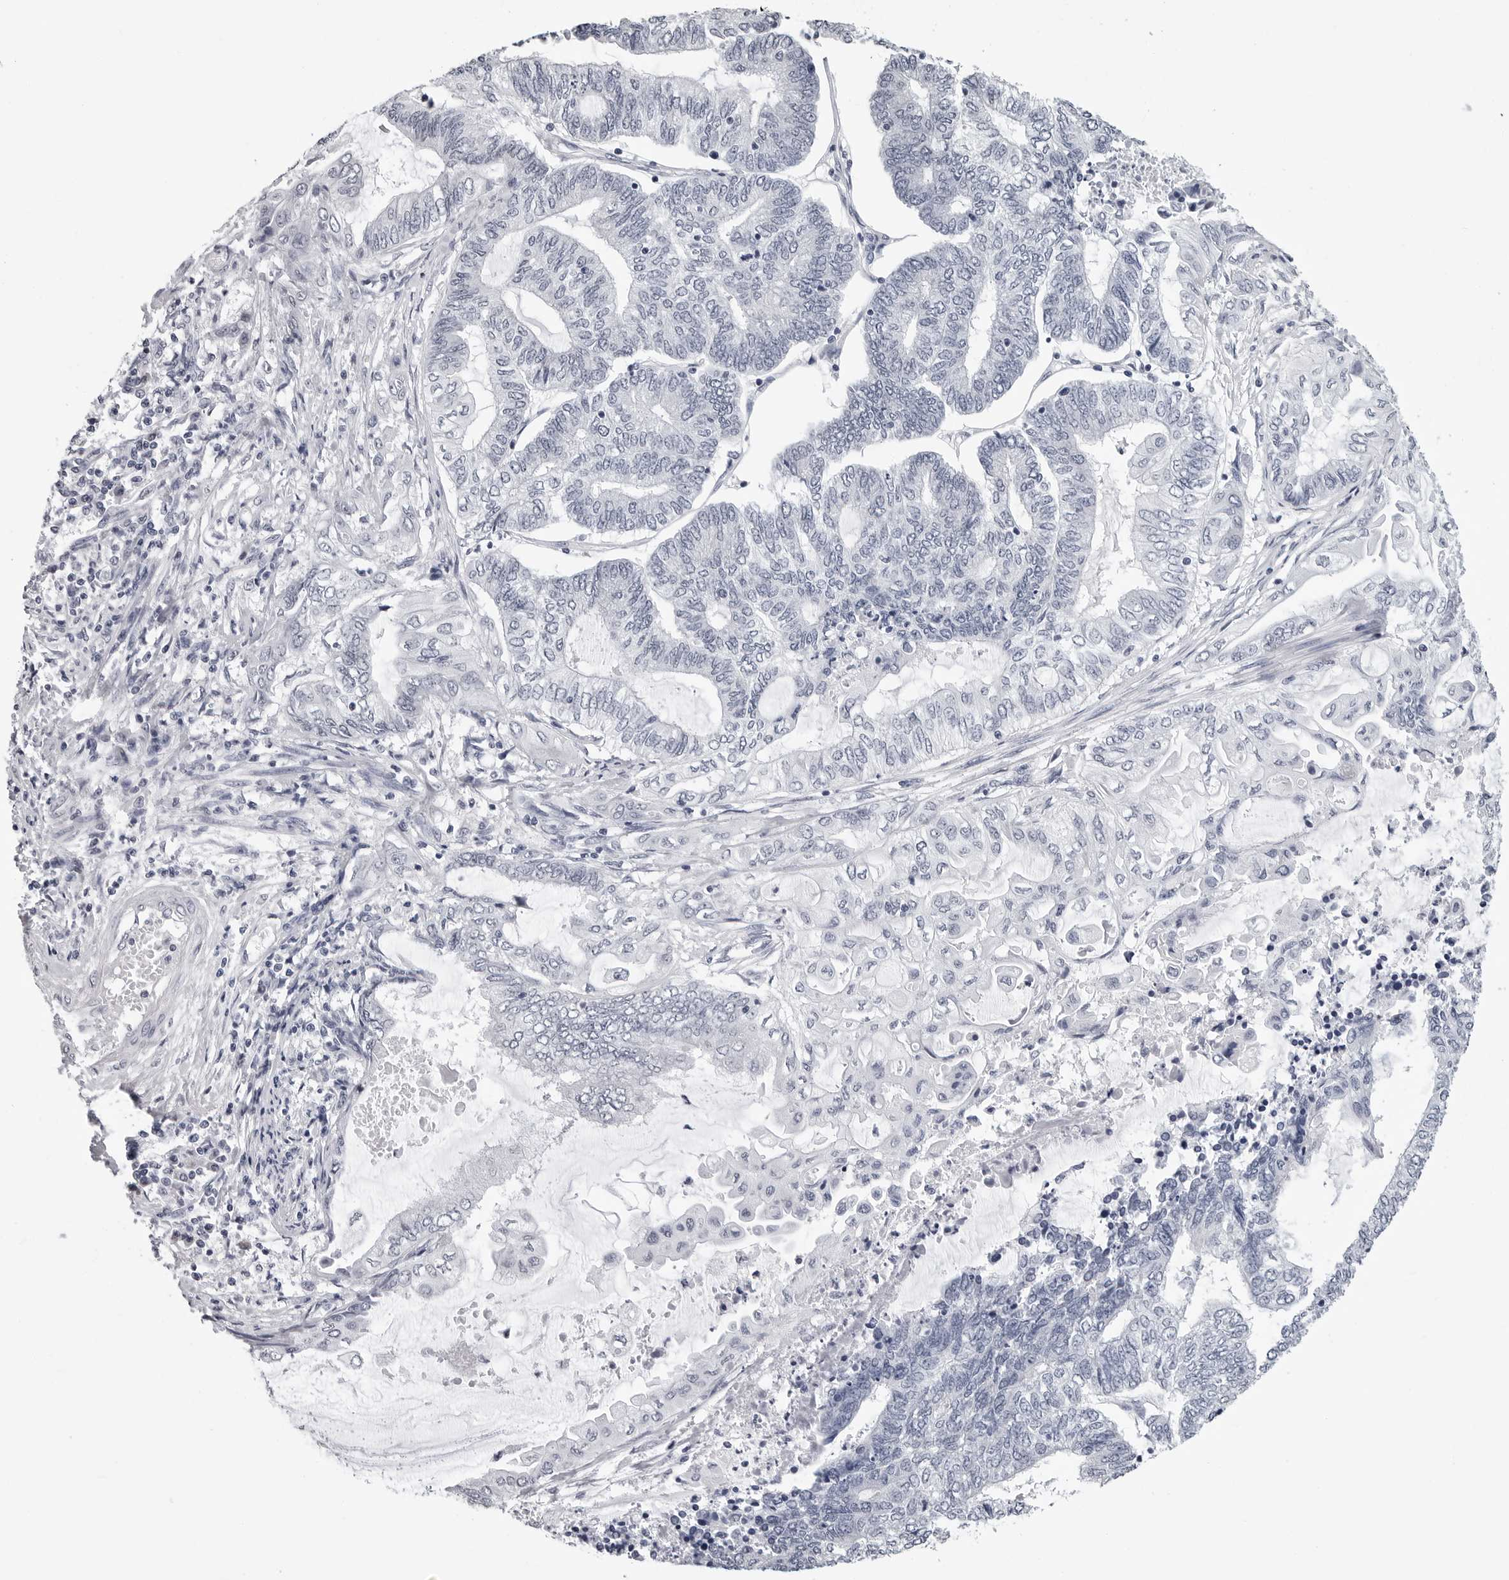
{"staining": {"intensity": "negative", "quantity": "none", "location": "none"}, "tissue": "endometrial cancer", "cell_type": "Tumor cells", "image_type": "cancer", "snomed": [{"axis": "morphology", "description": "Adenocarcinoma, NOS"}, {"axis": "topography", "description": "Uterus"}, {"axis": "topography", "description": "Endometrium"}], "caption": "This is an immunohistochemistry histopathology image of adenocarcinoma (endometrial). There is no staining in tumor cells.", "gene": "GNL2", "patient": {"sex": "female", "age": 70}}